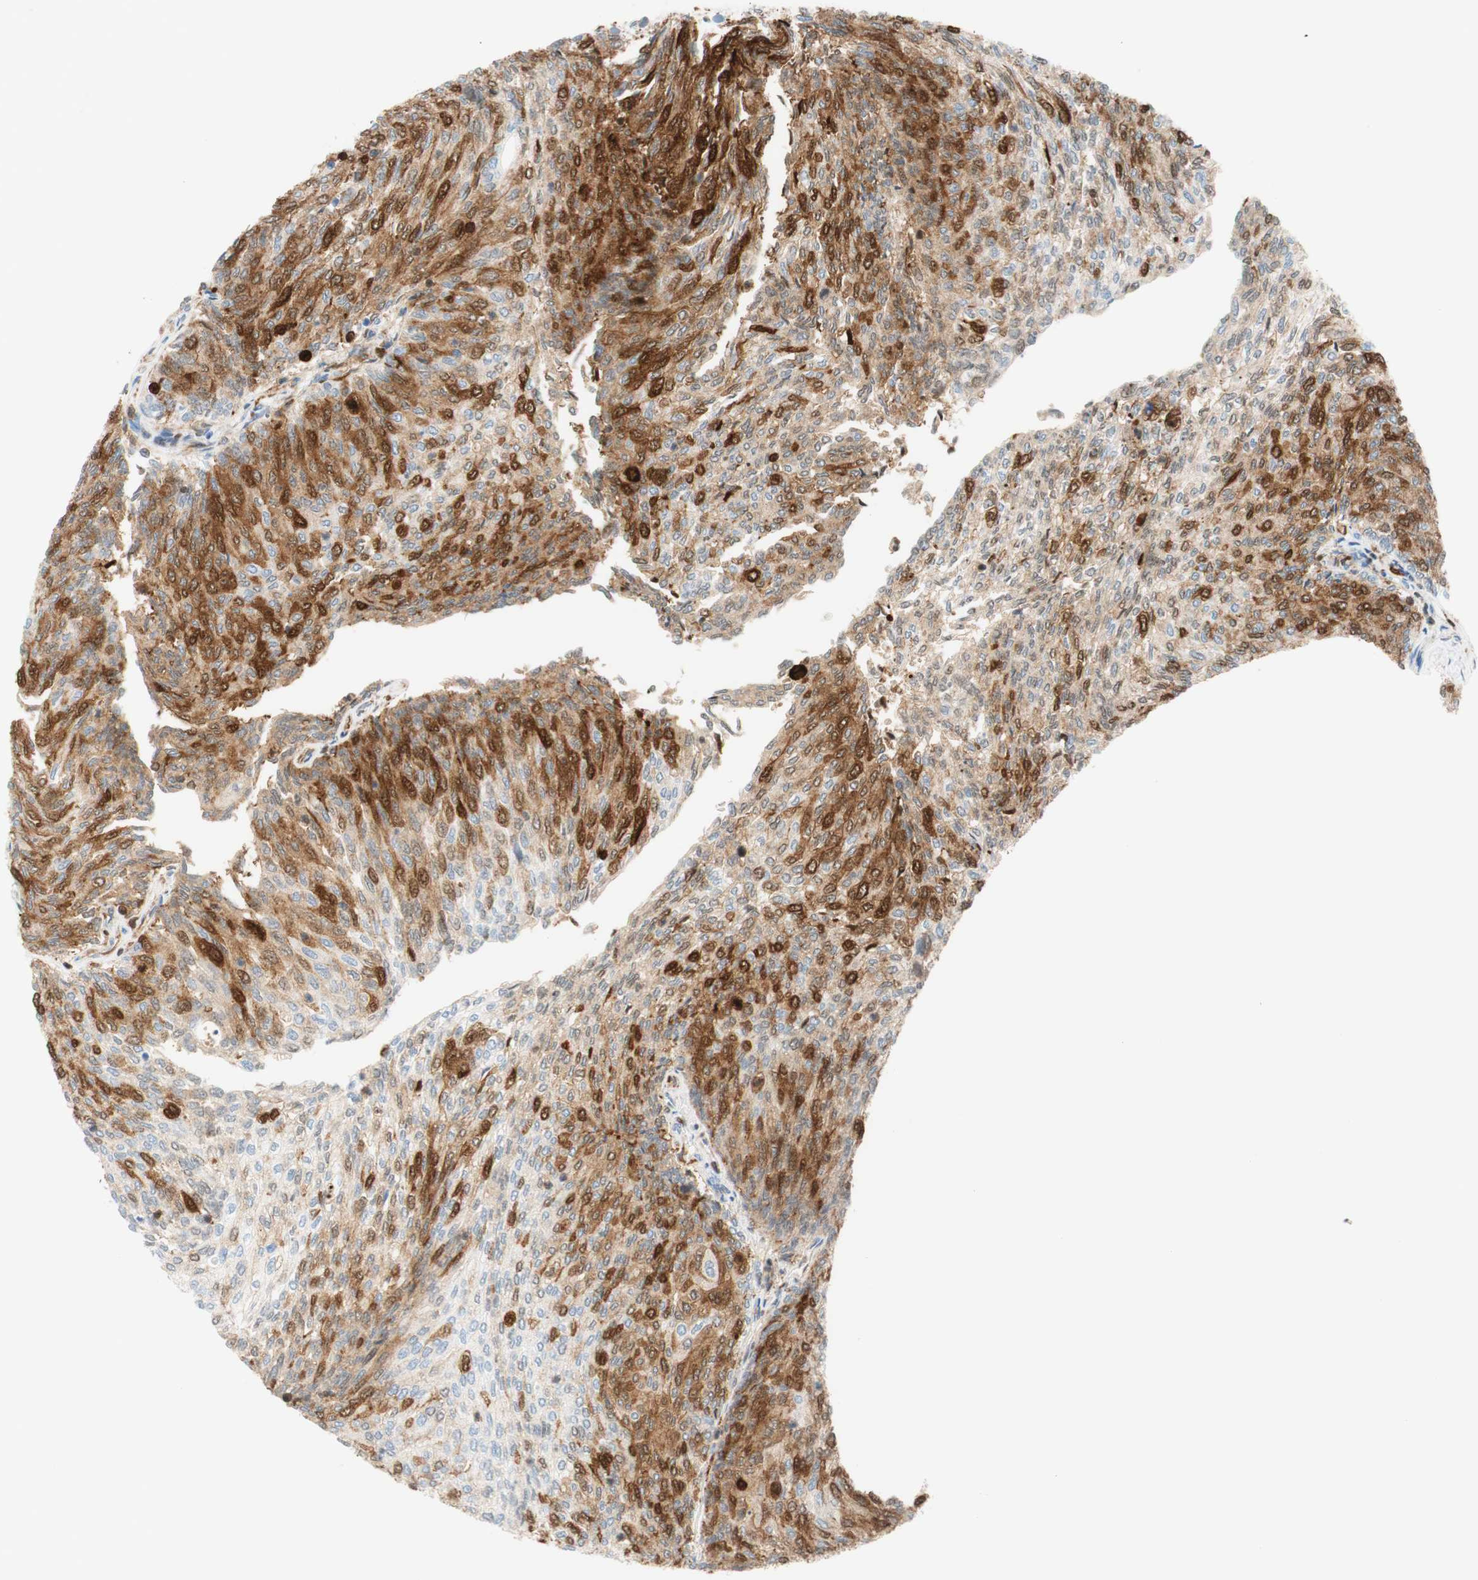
{"staining": {"intensity": "moderate", "quantity": "25%-75%", "location": "cytoplasmic/membranous,nuclear"}, "tissue": "urothelial cancer", "cell_type": "Tumor cells", "image_type": "cancer", "snomed": [{"axis": "morphology", "description": "Urothelial carcinoma, Low grade"}, {"axis": "topography", "description": "Urinary bladder"}], "caption": "Tumor cells exhibit moderate cytoplasmic/membranous and nuclear staining in approximately 25%-75% of cells in urothelial cancer. The protein is shown in brown color, while the nuclei are stained blue.", "gene": "STMN1", "patient": {"sex": "female", "age": 79}}